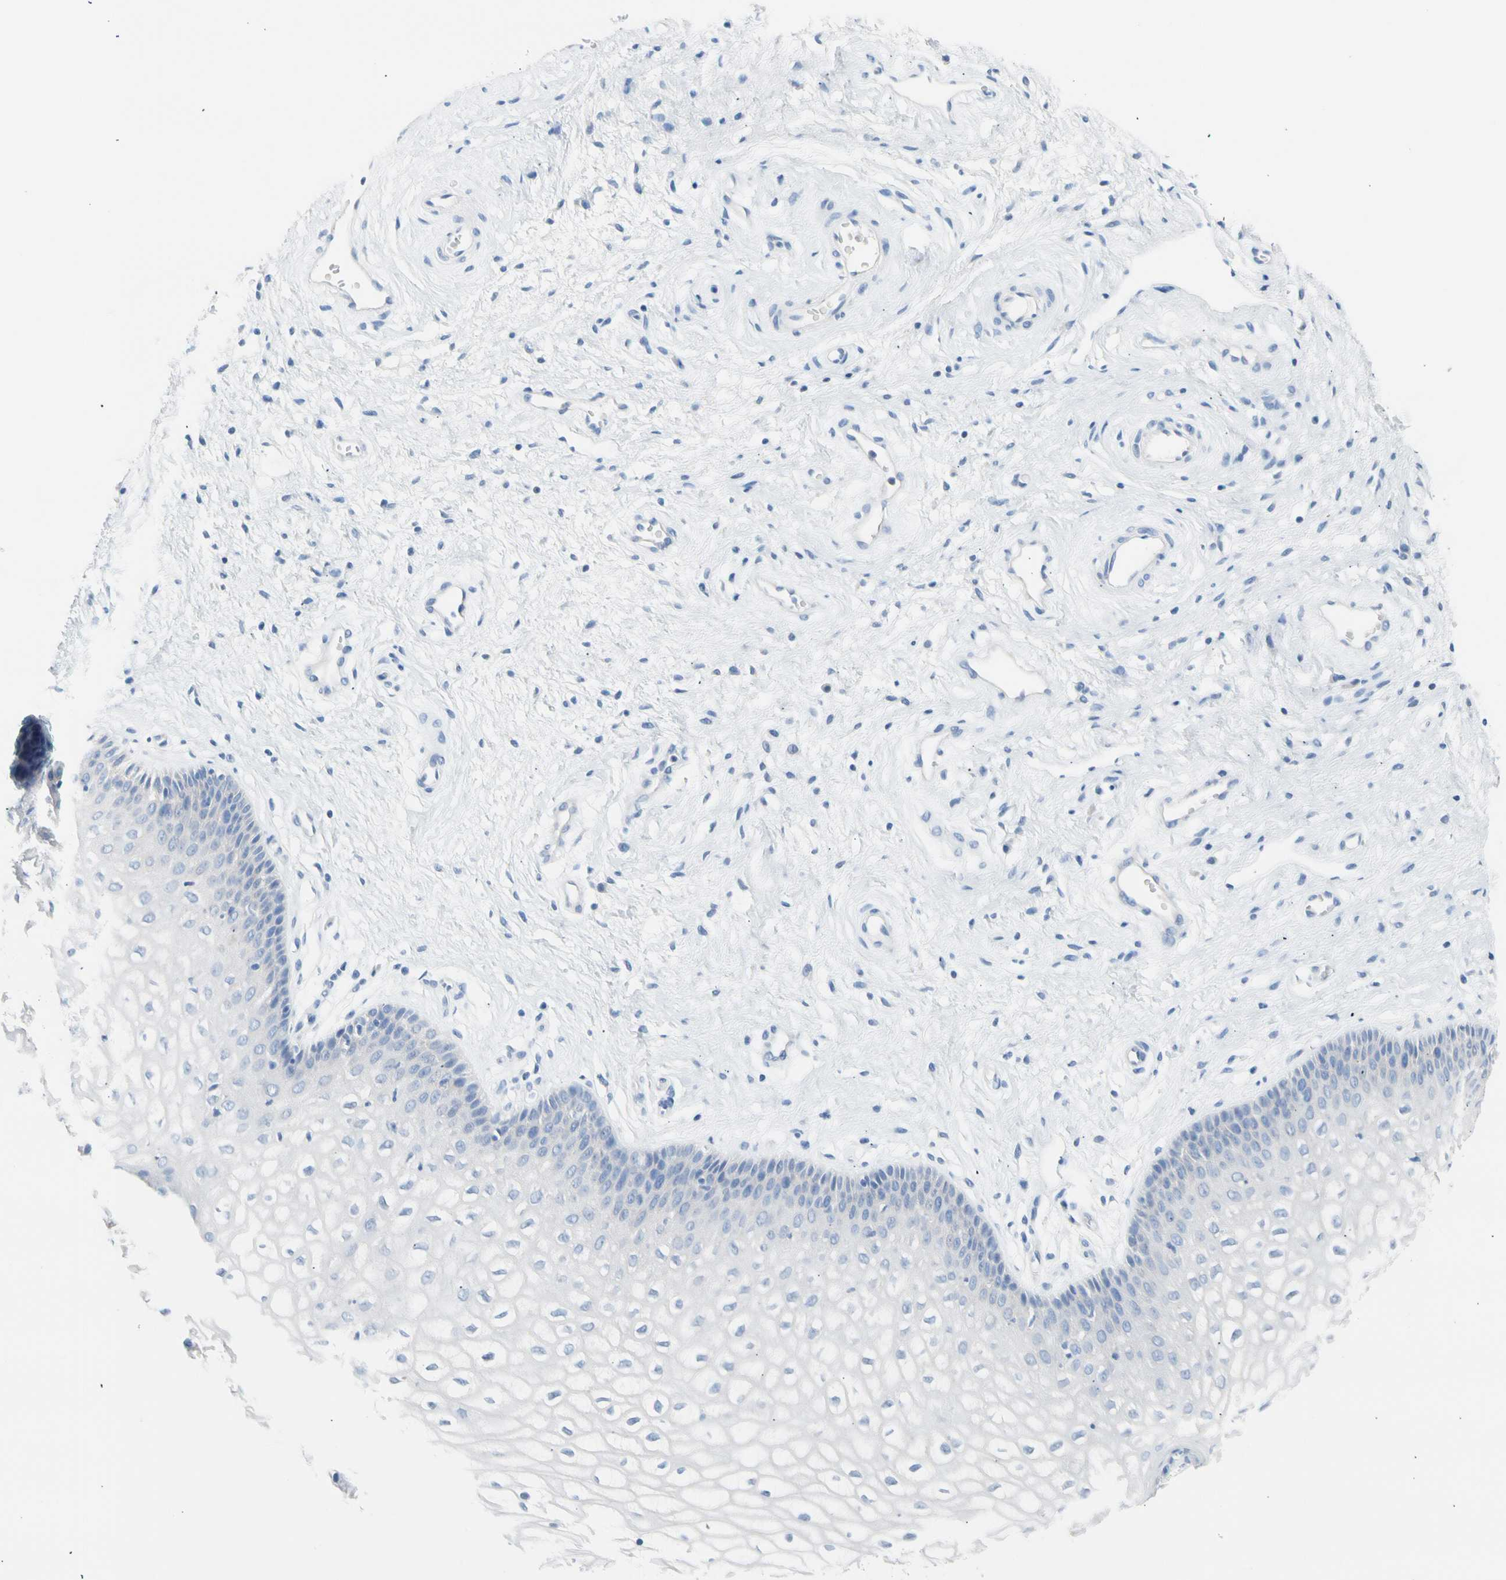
{"staining": {"intensity": "negative", "quantity": "none", "location": "none"}, "tissue": "vagina", "cell_type": "Squamous epithelial cells", "image_type": "normal", "snomed": [{"axis": "morphology", "description": "Normal tissue, NOS"}, {"axis": "topography", "description": "Vagina"}], "caption": "Immunohistochemical staining of normal human vagina shows no significant positivity in squamous epithelial cells.", "gene": "CEL", "patient": {"sex": "female", "age": 34}}